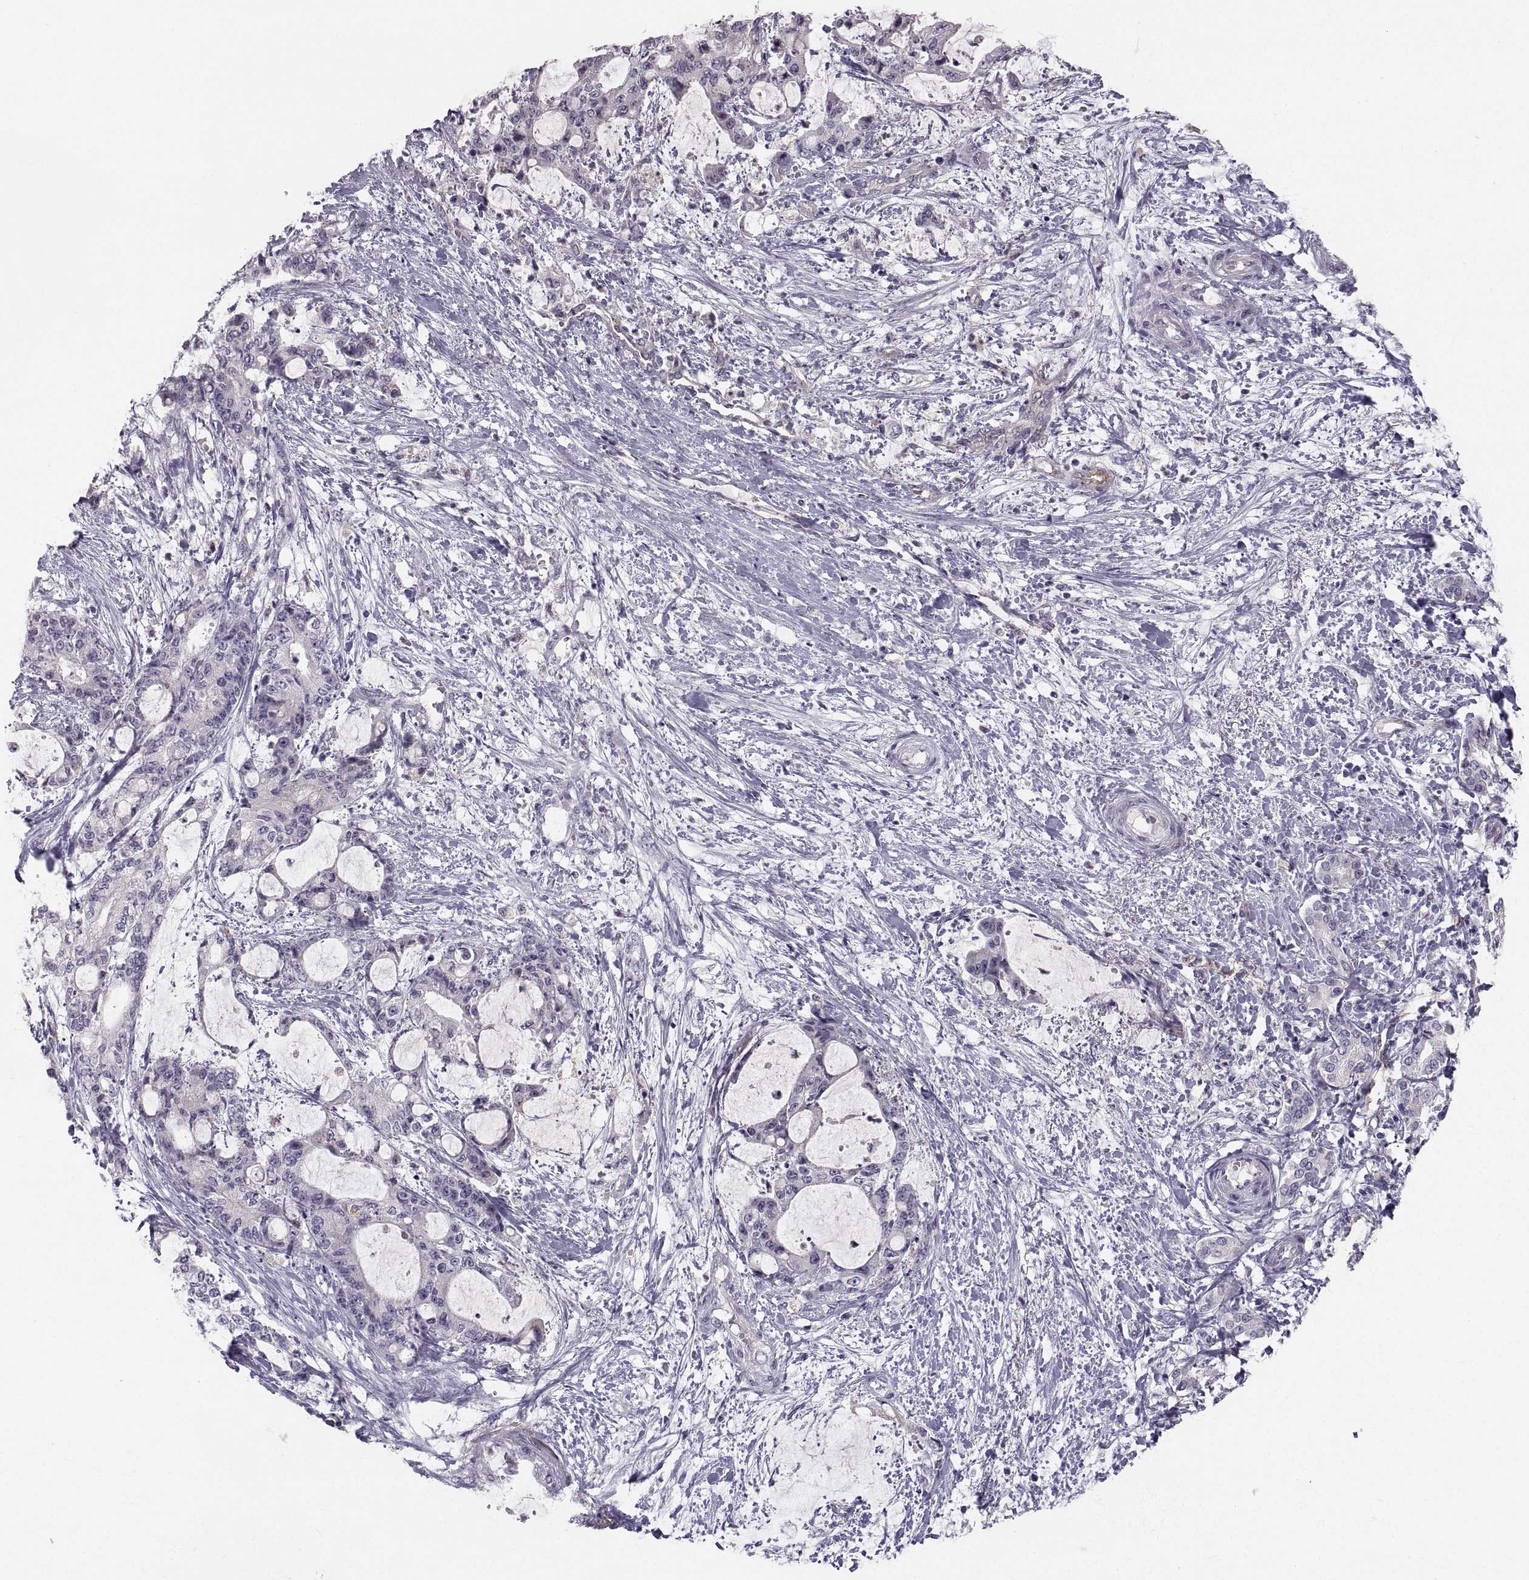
{"staining": {"intensity": "negative", "quantity": "none", "location": "none"}, "tissue": "liver cancer", "cell_type": "Tumor cells", "image_type": "cancer", "snomed": [{"axis": "morphology", "description": "Normal tissue, NOS"}, {"axis": "morphology", "description": "Cholangiocarcinoma"}, {"axis": "topography", "description": "Liver"}, {"axis": "topography", "description": "Peripheral nerve tissue"}], "caption": "This is a image of IHC staining of liver cancer, which shows no positivity in tumor cells. (Brightfield microscopy of DAB immunohistochemistry (IHC) at high magnification).", "gene": "PGM5", "patient": {"sex": "female", "age": 73}}